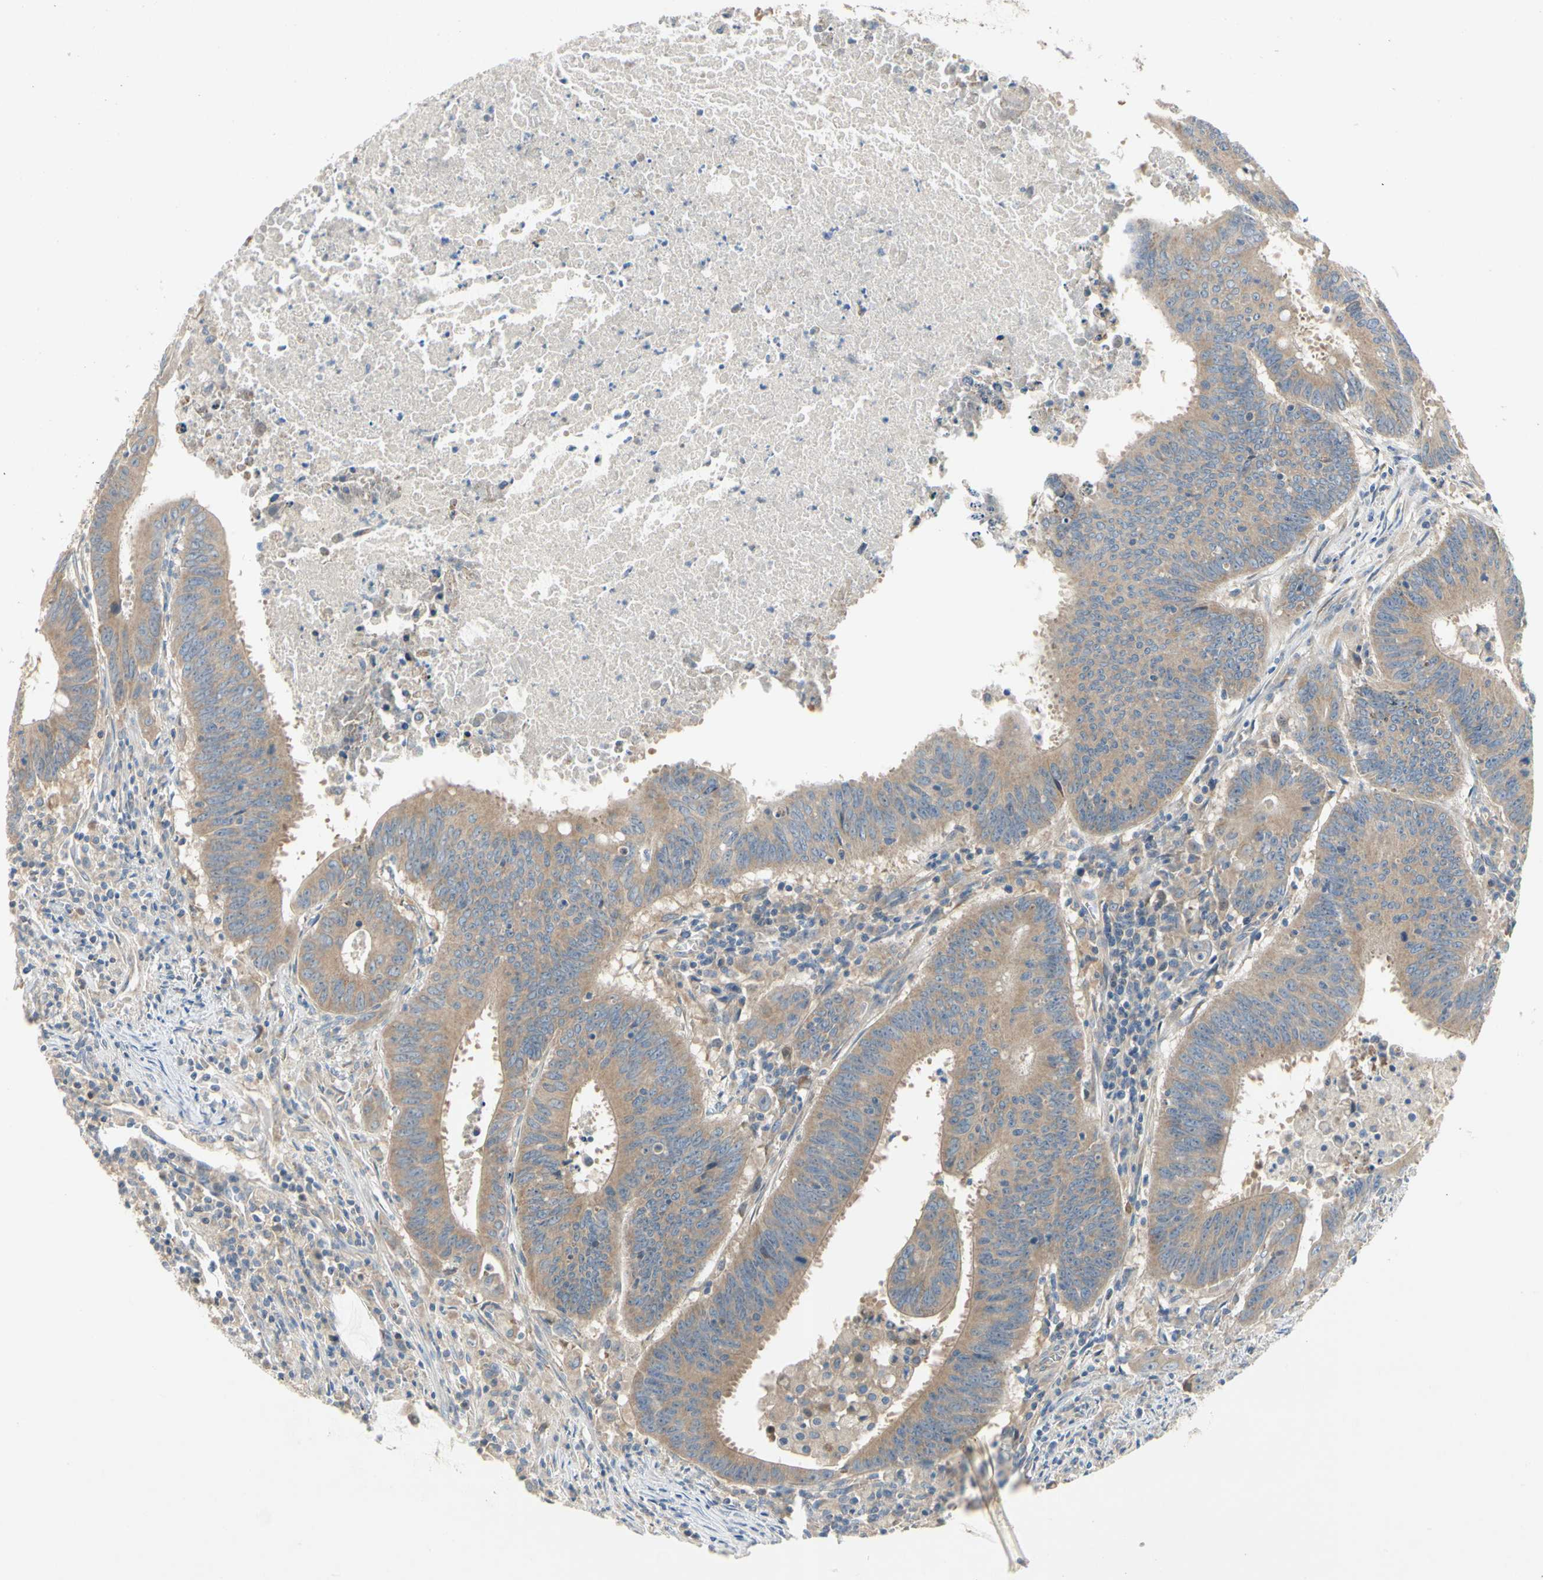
{"staining": {"intensity": "moderate", "quantity": ">75%", "location": "cytoplasmic/membranous"}, "tissue": "colorectal cancer", "cell_type": "Tumor cells", "image_type": "cancer", "snomed": [{"axis": "morphology", "description": "Adenocarcinoma, NOS"}, {"axis": "topography", "description": "Colon"}], "caption": "Immunohistochemistry (IHC) histopathology image of neoplastic tissue: human colorectal adenocarcinoma stained using immunohistochemistry shows medium levels of moderate protein expression localized specifically in the cytoplasmic/membranous of tumor cells, appearing as a cytoplasmic/membranous brown color.", "gene": "KLHDC8B", "patient": {"sex": "male", "age": 45}}